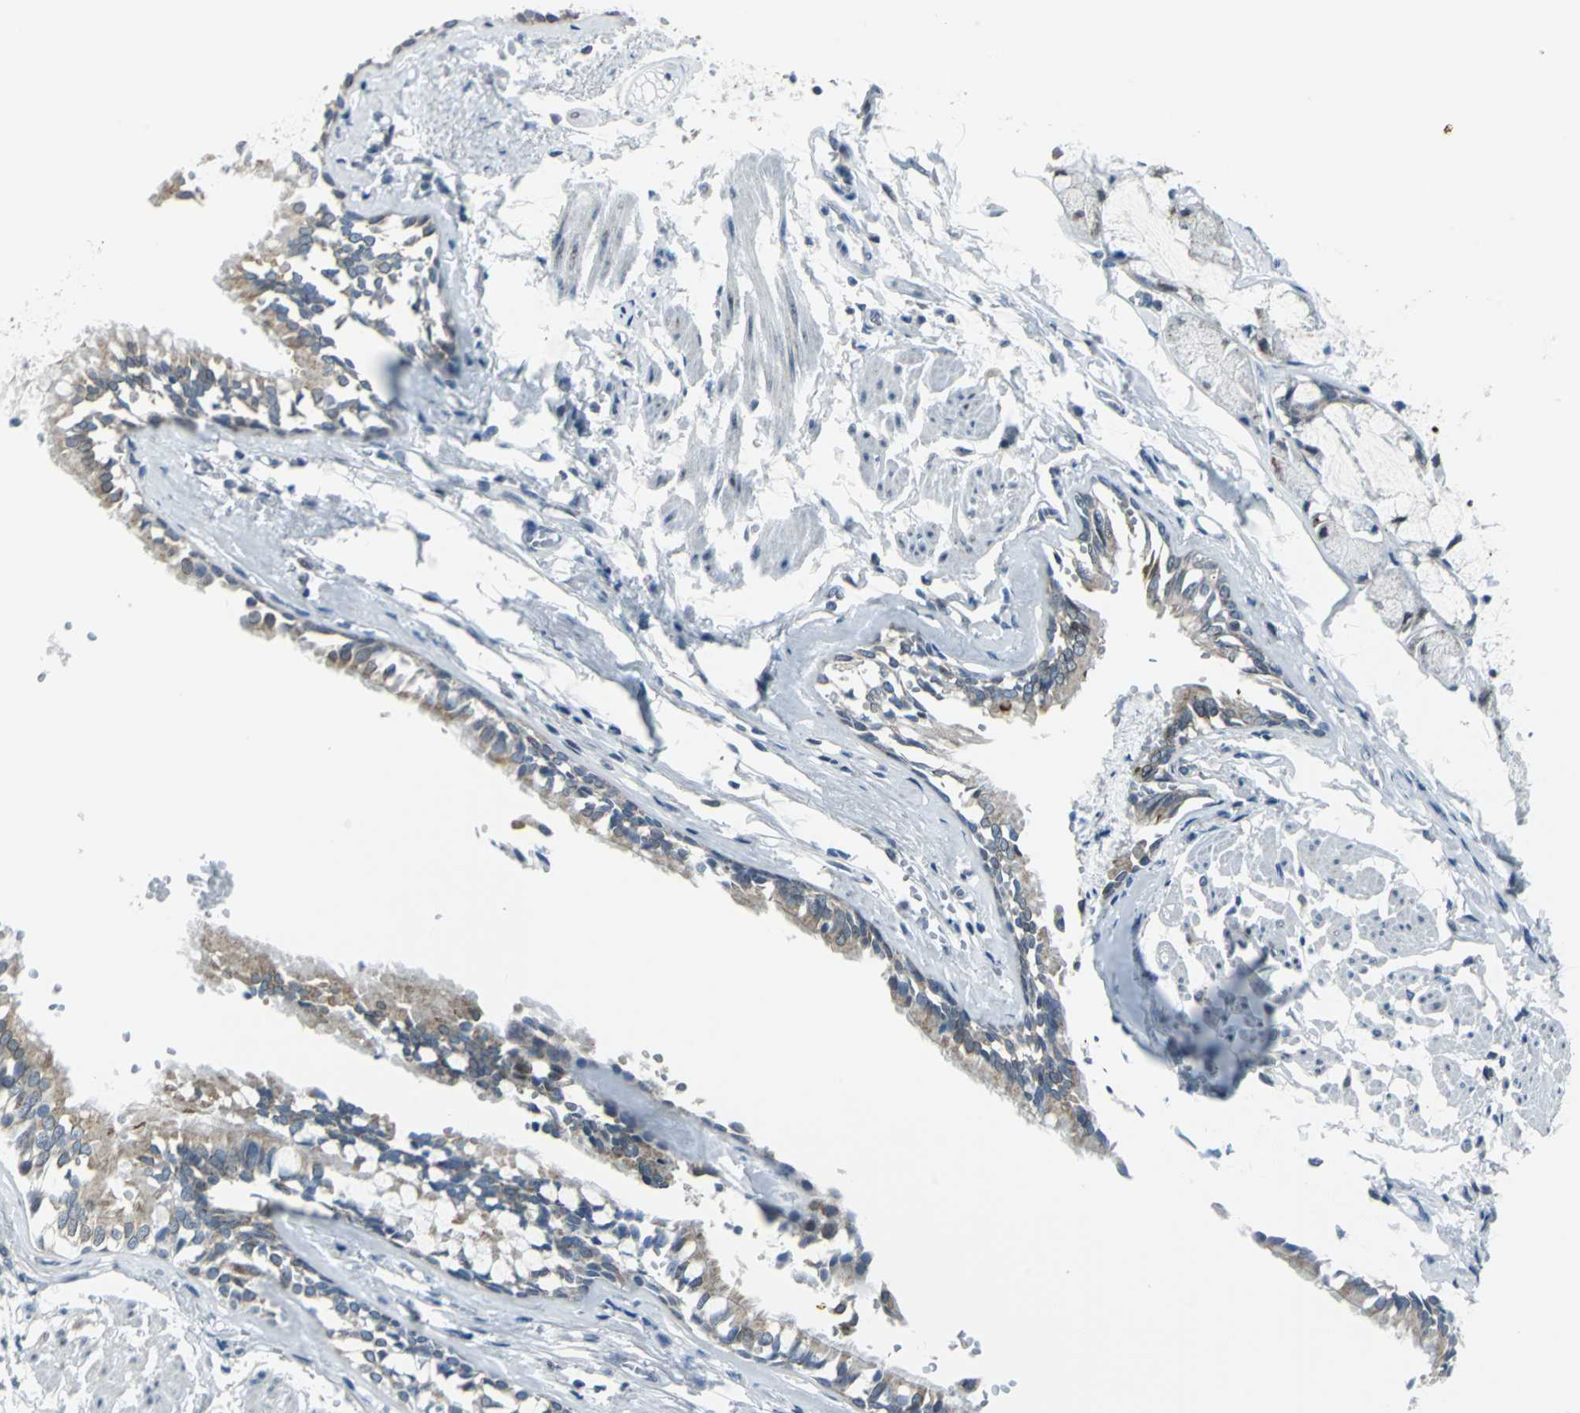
{"staining": {"intensity": "strong", "quantity": "25%-75%", "location": "cytoplasmic/membranous,nuclear"}, "tissue": "bronchus", "cell_type": "Respiratory epithelial cells", "image_type": "normal", "snomed": [{"axis": "morphology", "description": "Normal tissue, NOS"}, {"axis": "topography", "description": "Bronchus"}, {"axis": "topography", "description": "Lung"}], "caption": "Brown immunohistochemical staining in normal human bronchus demonstrates strong cytoplasmic/membranous,nuclear expression in approximately 25%-75% of respiratory epithelial cells. (Stains: DAB in brown, nuclei in blue, Microscopy: brightfield microscopy at high magnification).", "gene": "SNUPN", "patient": {"sex": "female", "age": 56}}